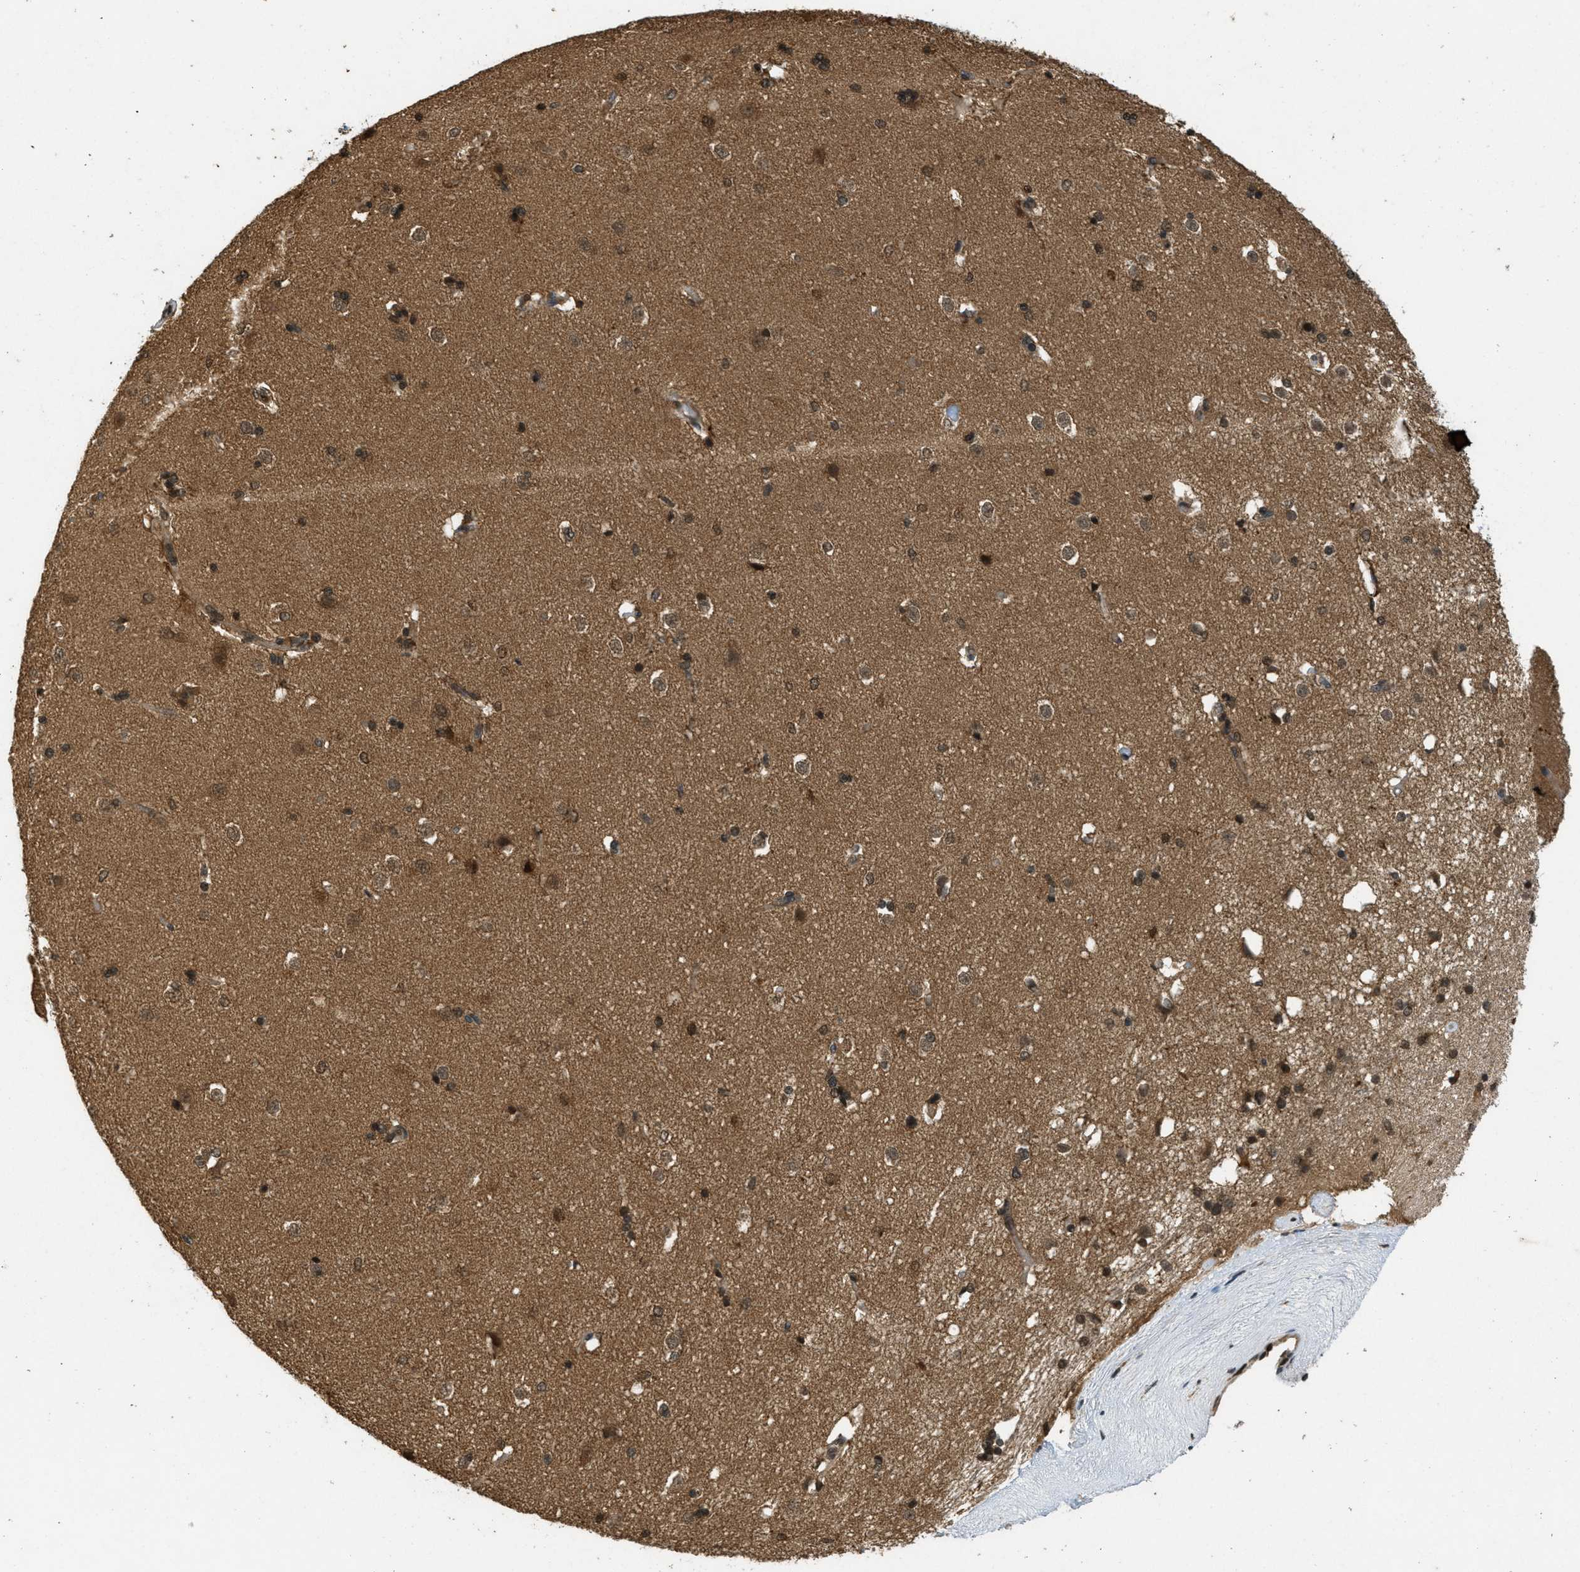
{"staining": {"intensity": "strong", "quantity": ">75%", "location": "nuclear"}, "tissue": "caudate", "cell_type": "Glial cells", "image_type": "normal", "snomed": [{"axis": "morphology", "description": "Normal tissue, NOS"}, {"axis": "topography", "description": "Lateral ventricle wall"}], "caption": "An immunohistochemistry (IHC) micrograph of benign tissue is shown. Protein staining in brown highlights strong nuclear positivity in caudate within glial cells.", "gene": "ATG7", "patient": {"sex": "female", "age": 19}}